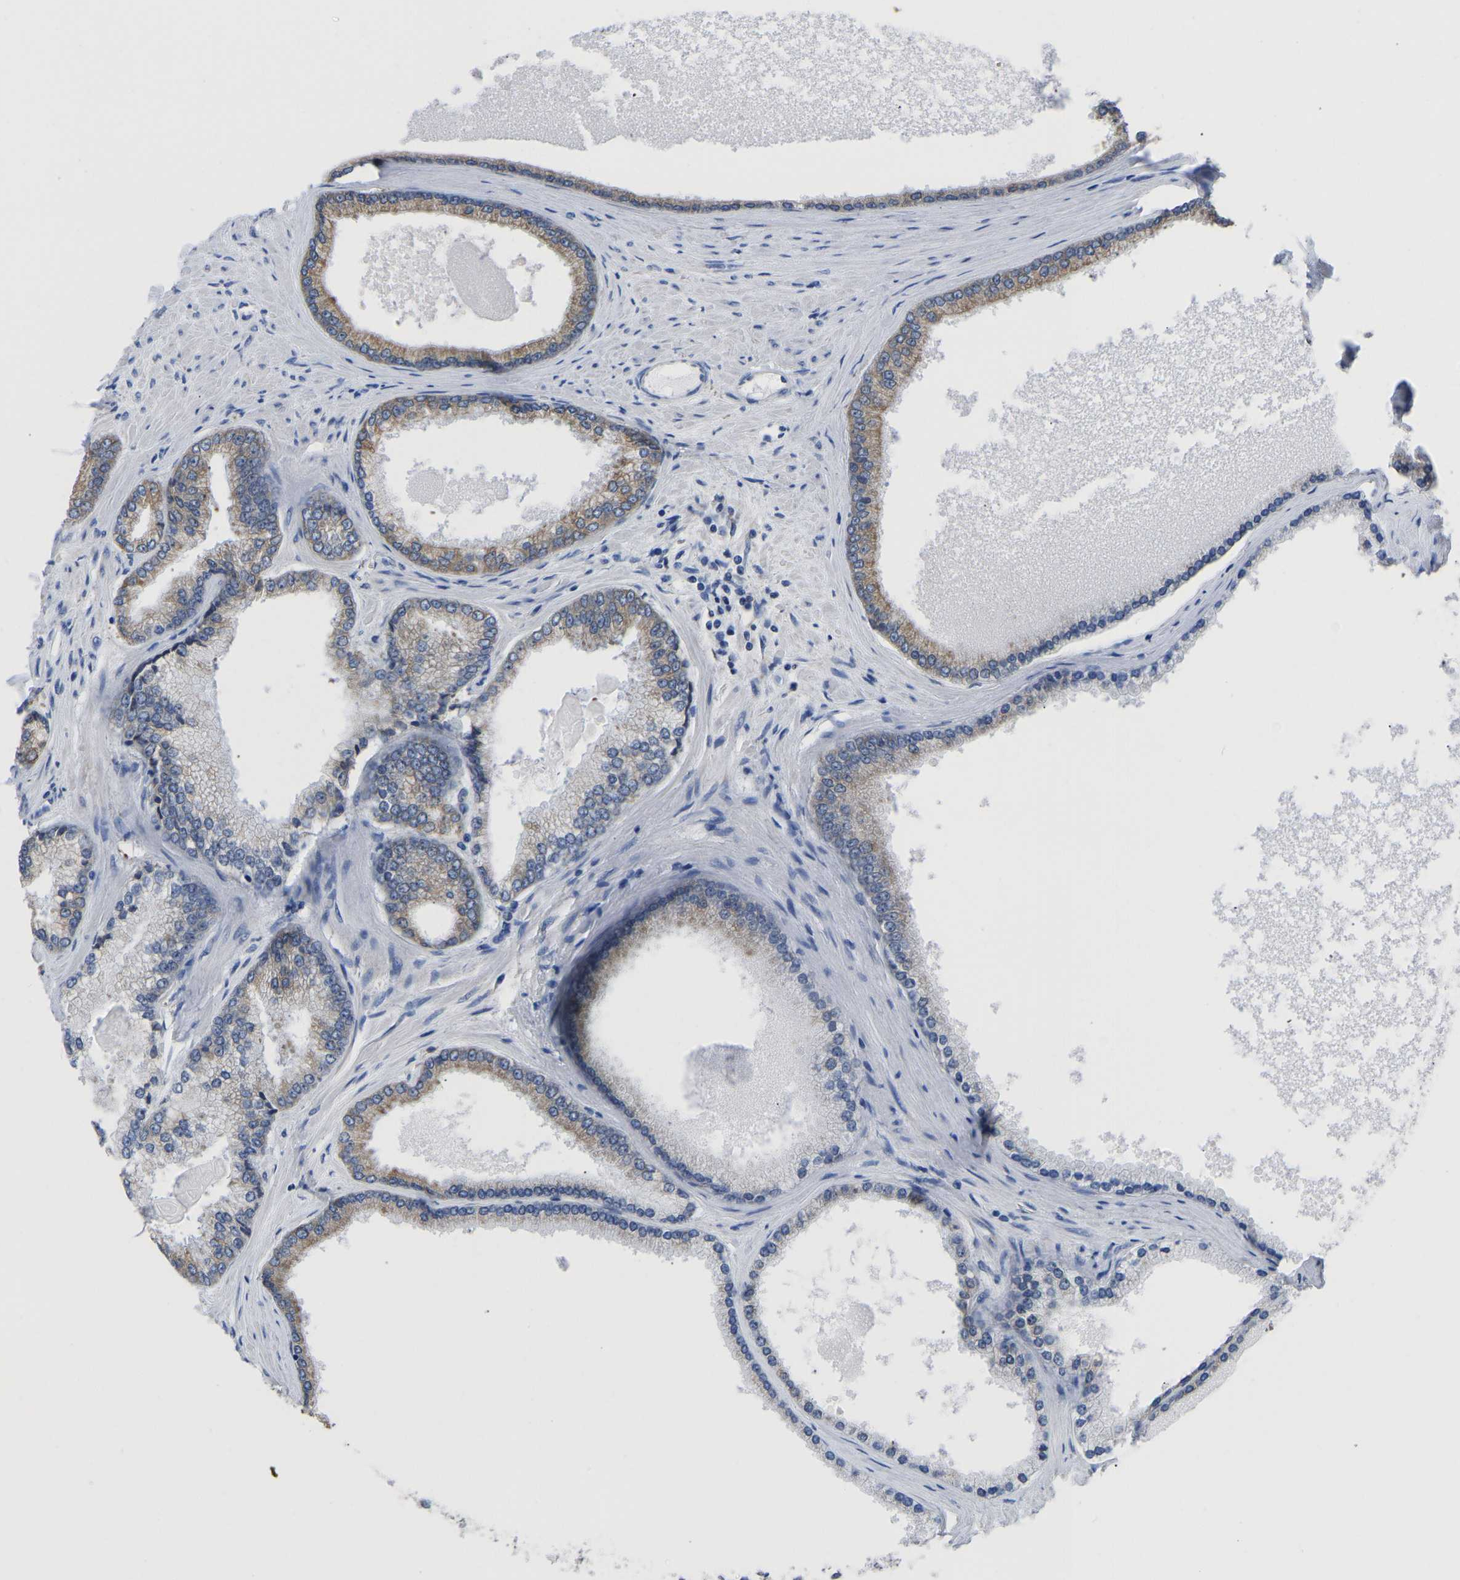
{"staining": {"intensity": "weak", "quantity": "25%-75%", "location": "cytoplasmic/membranous"}, "tissue": "prostate cancer", "cell_type": "Tumor cells", "image_type": "cancer", "snomed": [{"axis": "morphology", "description": "Adenocarcinoma, High grade"}, {"axis": "topography", "description": "Prostate"}], "caption": "Tumor cells exhibit weak cytoplasmic/membranous expression in about 25%-75% of cells in prostate cancer.", "gene": "P4HB", "patient": {"sex": "male", "age": 61}}